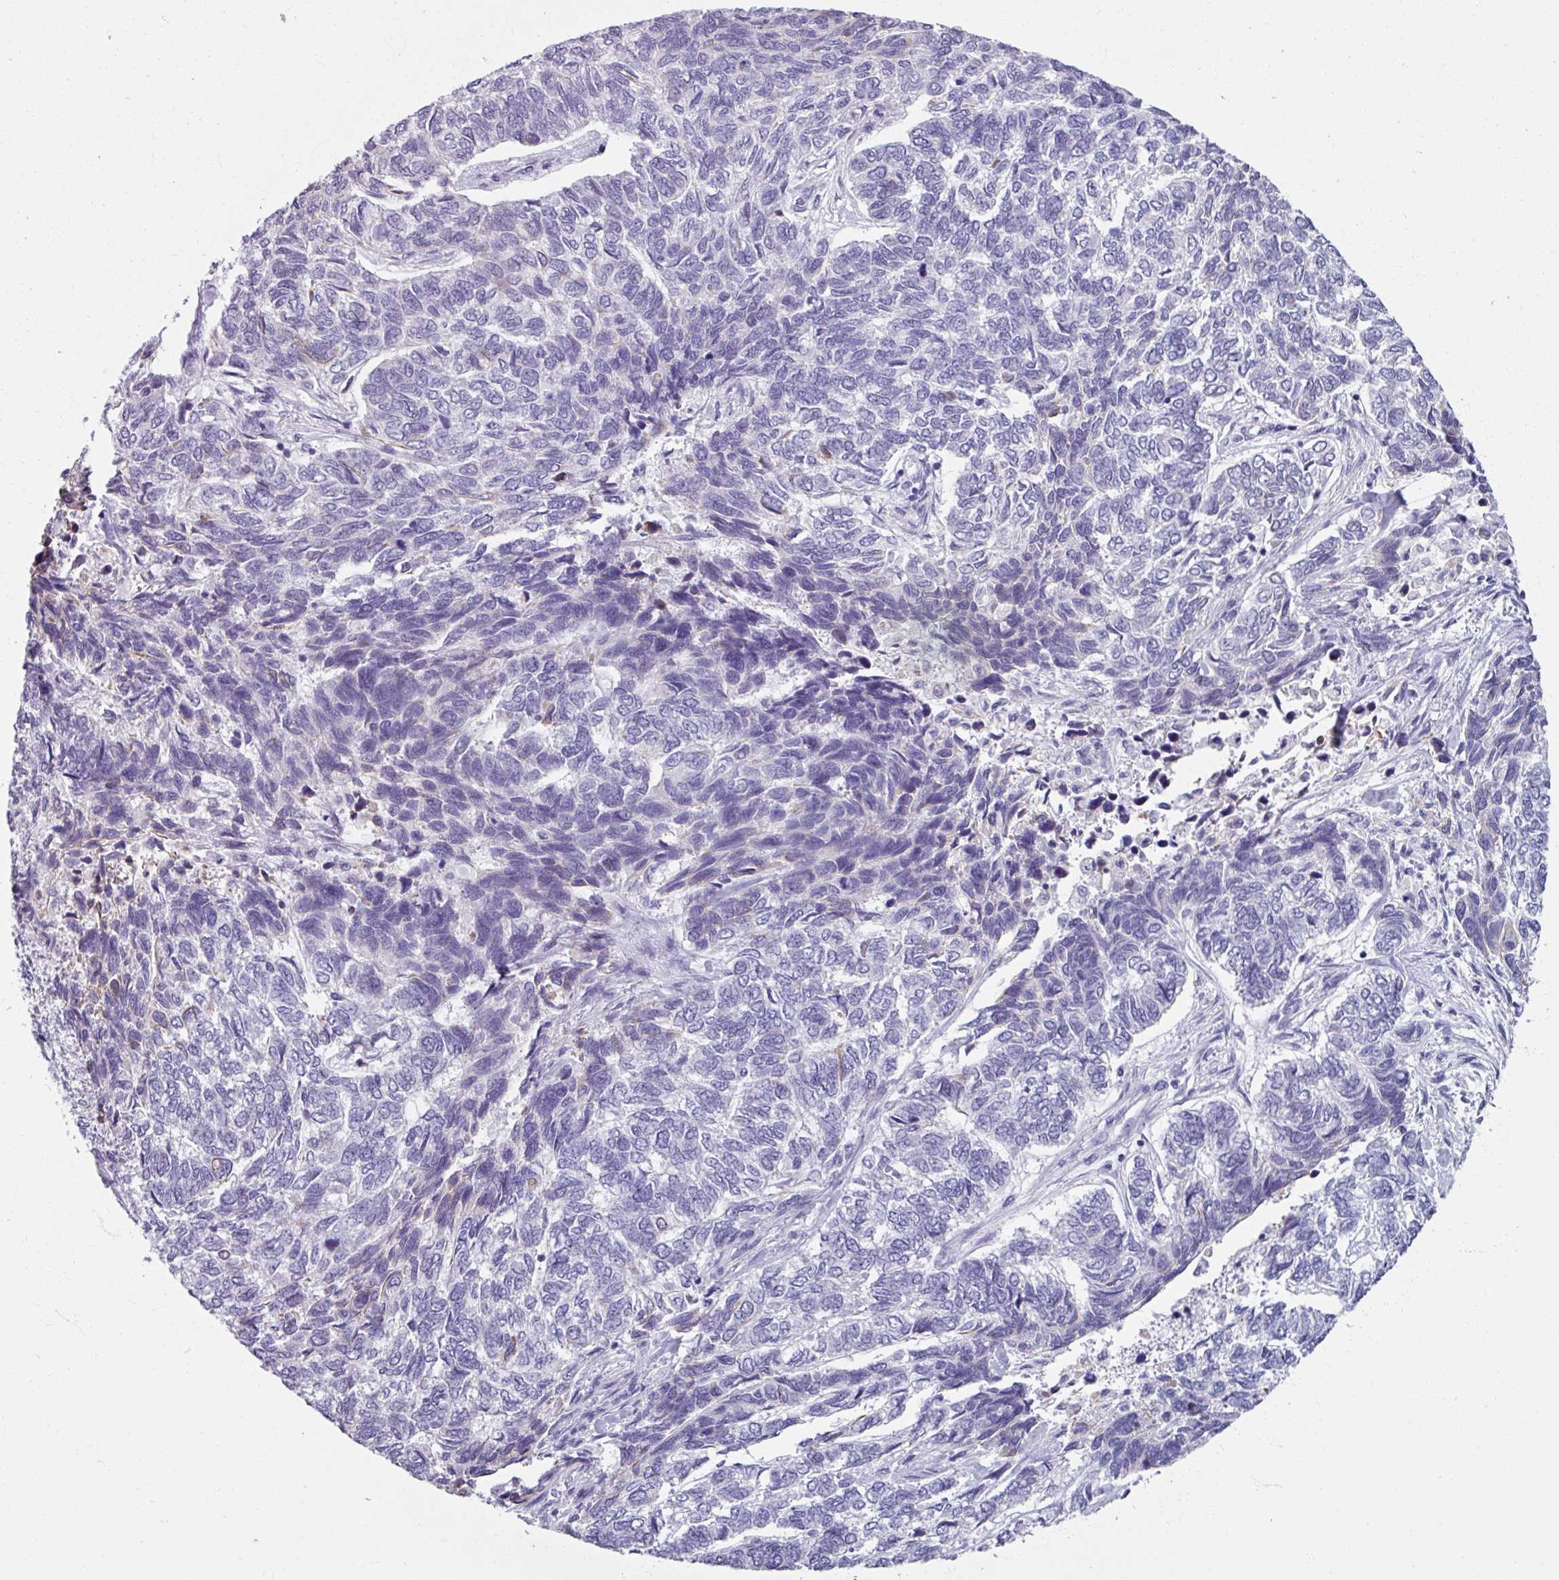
{"staining": {"intensity": "negative", "quantity": "none", "location": "none"}, "tissue": "skin cancer", "cell_type": "Tumor cells", "image_type": "cancer", "snomed": [{"axis": "morphology", "description": "Basal cell carcinoma"}, {"axis": "topography", "description": "Skin"}], "caption": "Tumor cells are negative for brown protein staining in skin cancer.", "gene": "SPESP1", "patient": {"sex": "female", "age": 65}}